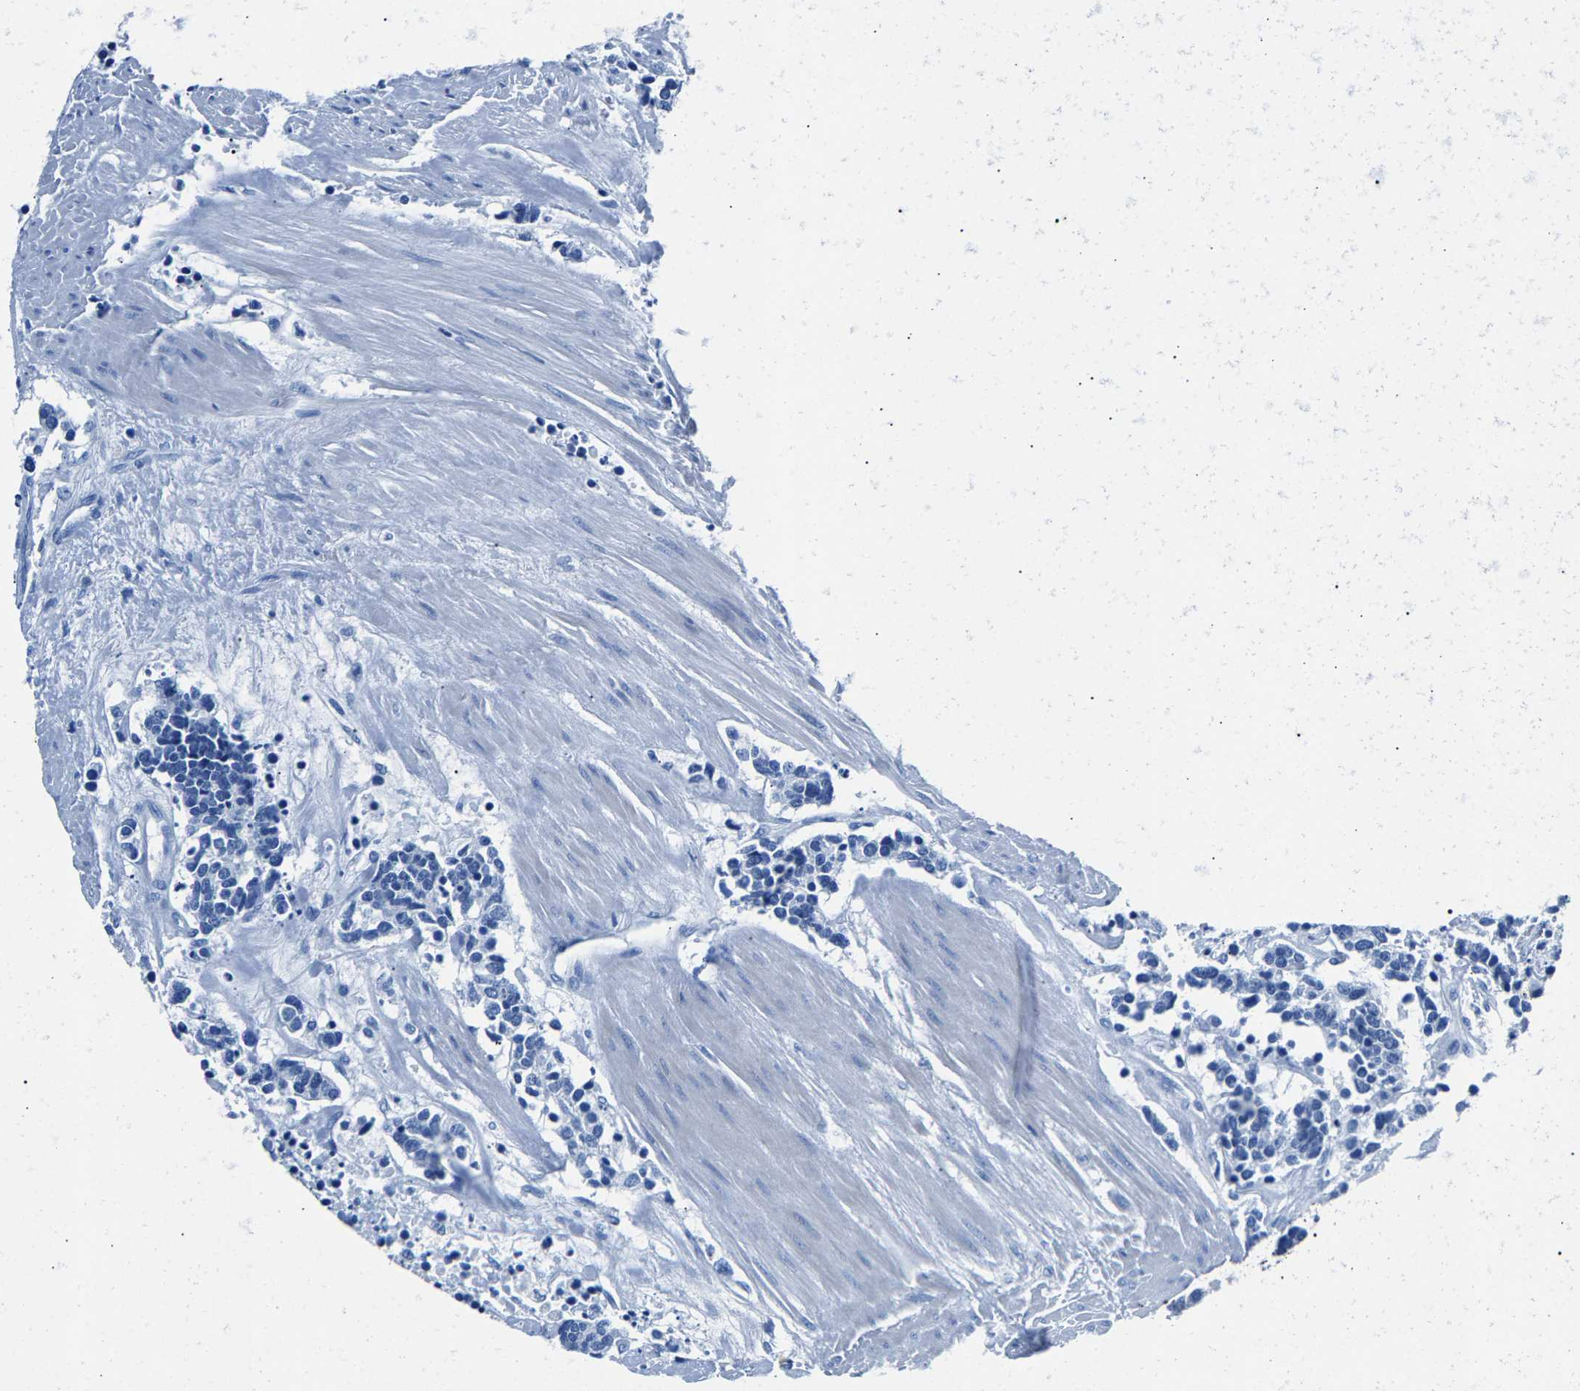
{"staining": {"intensity": "negative", "quantity": "none", "location": "none"}, "tissue": "carcinoid", "cell_type": "Tumor cells", "image_type": "cancer", "snomed": [{"axis": "morphology", "description": "Carcinoma, NOS"}, {"axis": "morphology", "description": "Carcinoid, malignant, NOS"}, {"axis": "topography", "description": "Urinary bladder"}], "caption": "Carcinoid was stained to show a protein in brown. There is no significant expression in tumor cells. Brightfield microscopy of immunohistochemistry stained with DAB (brown) and hematoxylin (blue), captured at high magnification.", "gene": "CPS1", "patient": {"sex": "male", "age": 57}}